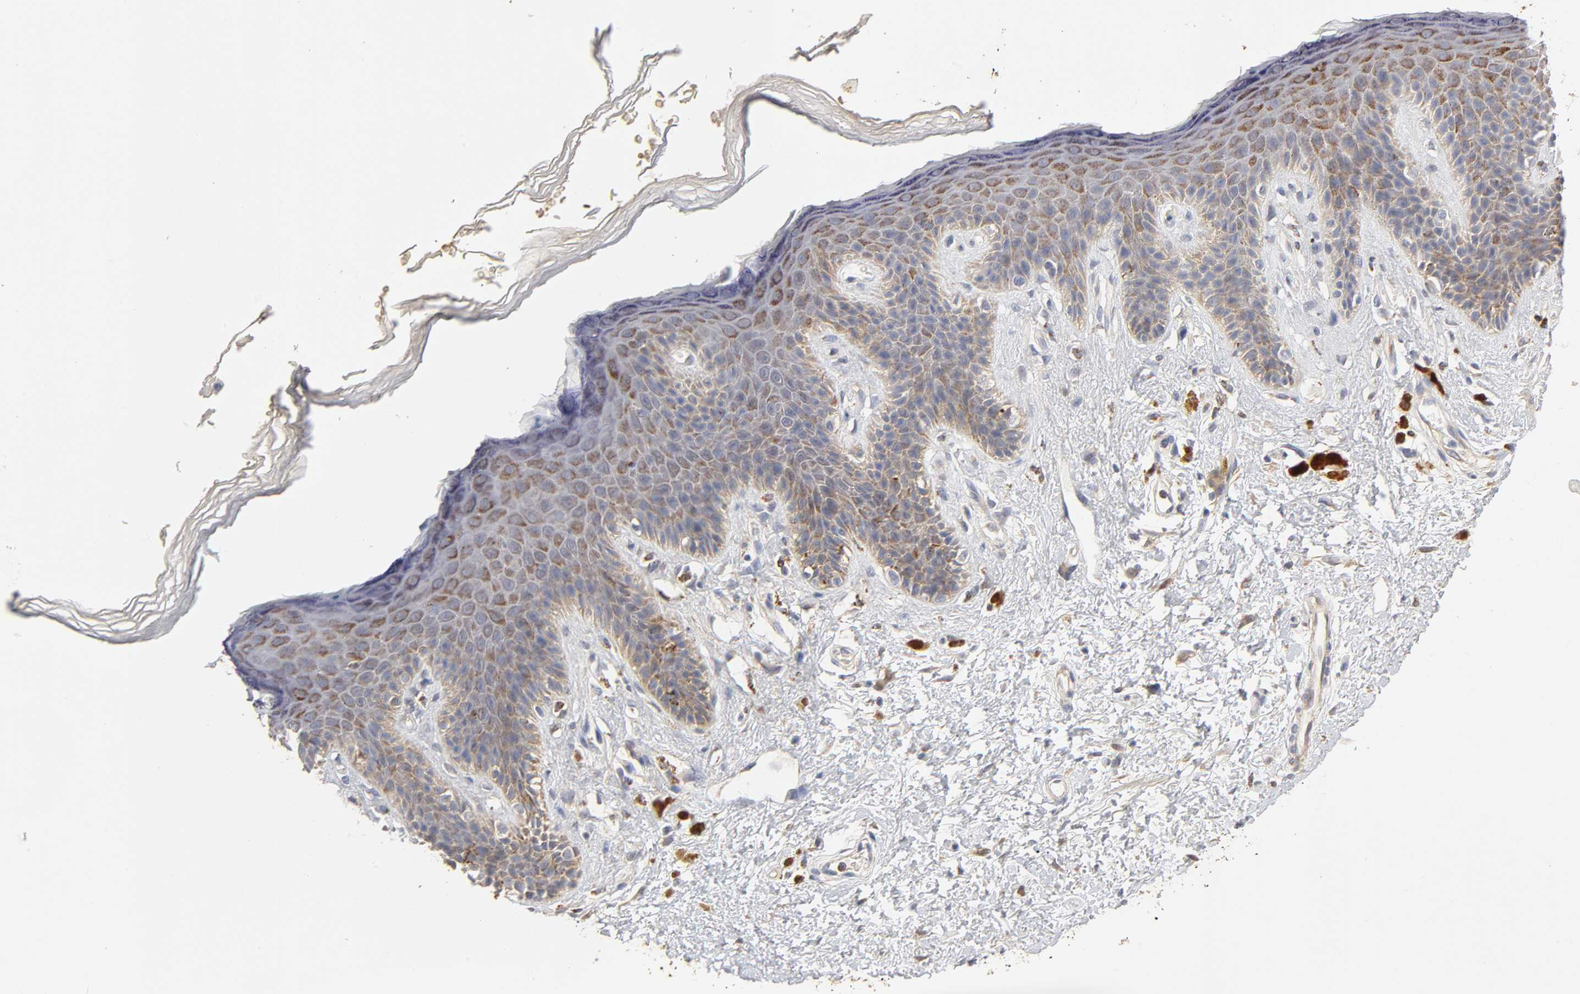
{"staining": {"intensity": "moderate", "quantity": ">75%", "location": "cytoplasmic/membranous"}, "tissue": "skin", "cell_type": "Epidermal cells", "image_type": "normal", "snomed": [{"axis": "morphology", "description": "Normal tissue, NOS"}, {"axis": "topography", "description": "Anal"}], "caption": "Skin stained with a brown dye demonstrates moderate cytoplasmic/membranous positive positivity in about >75% of epidermal cells.", "gene": "ISG15", "patient": {"sex": "female", "age": 46}}